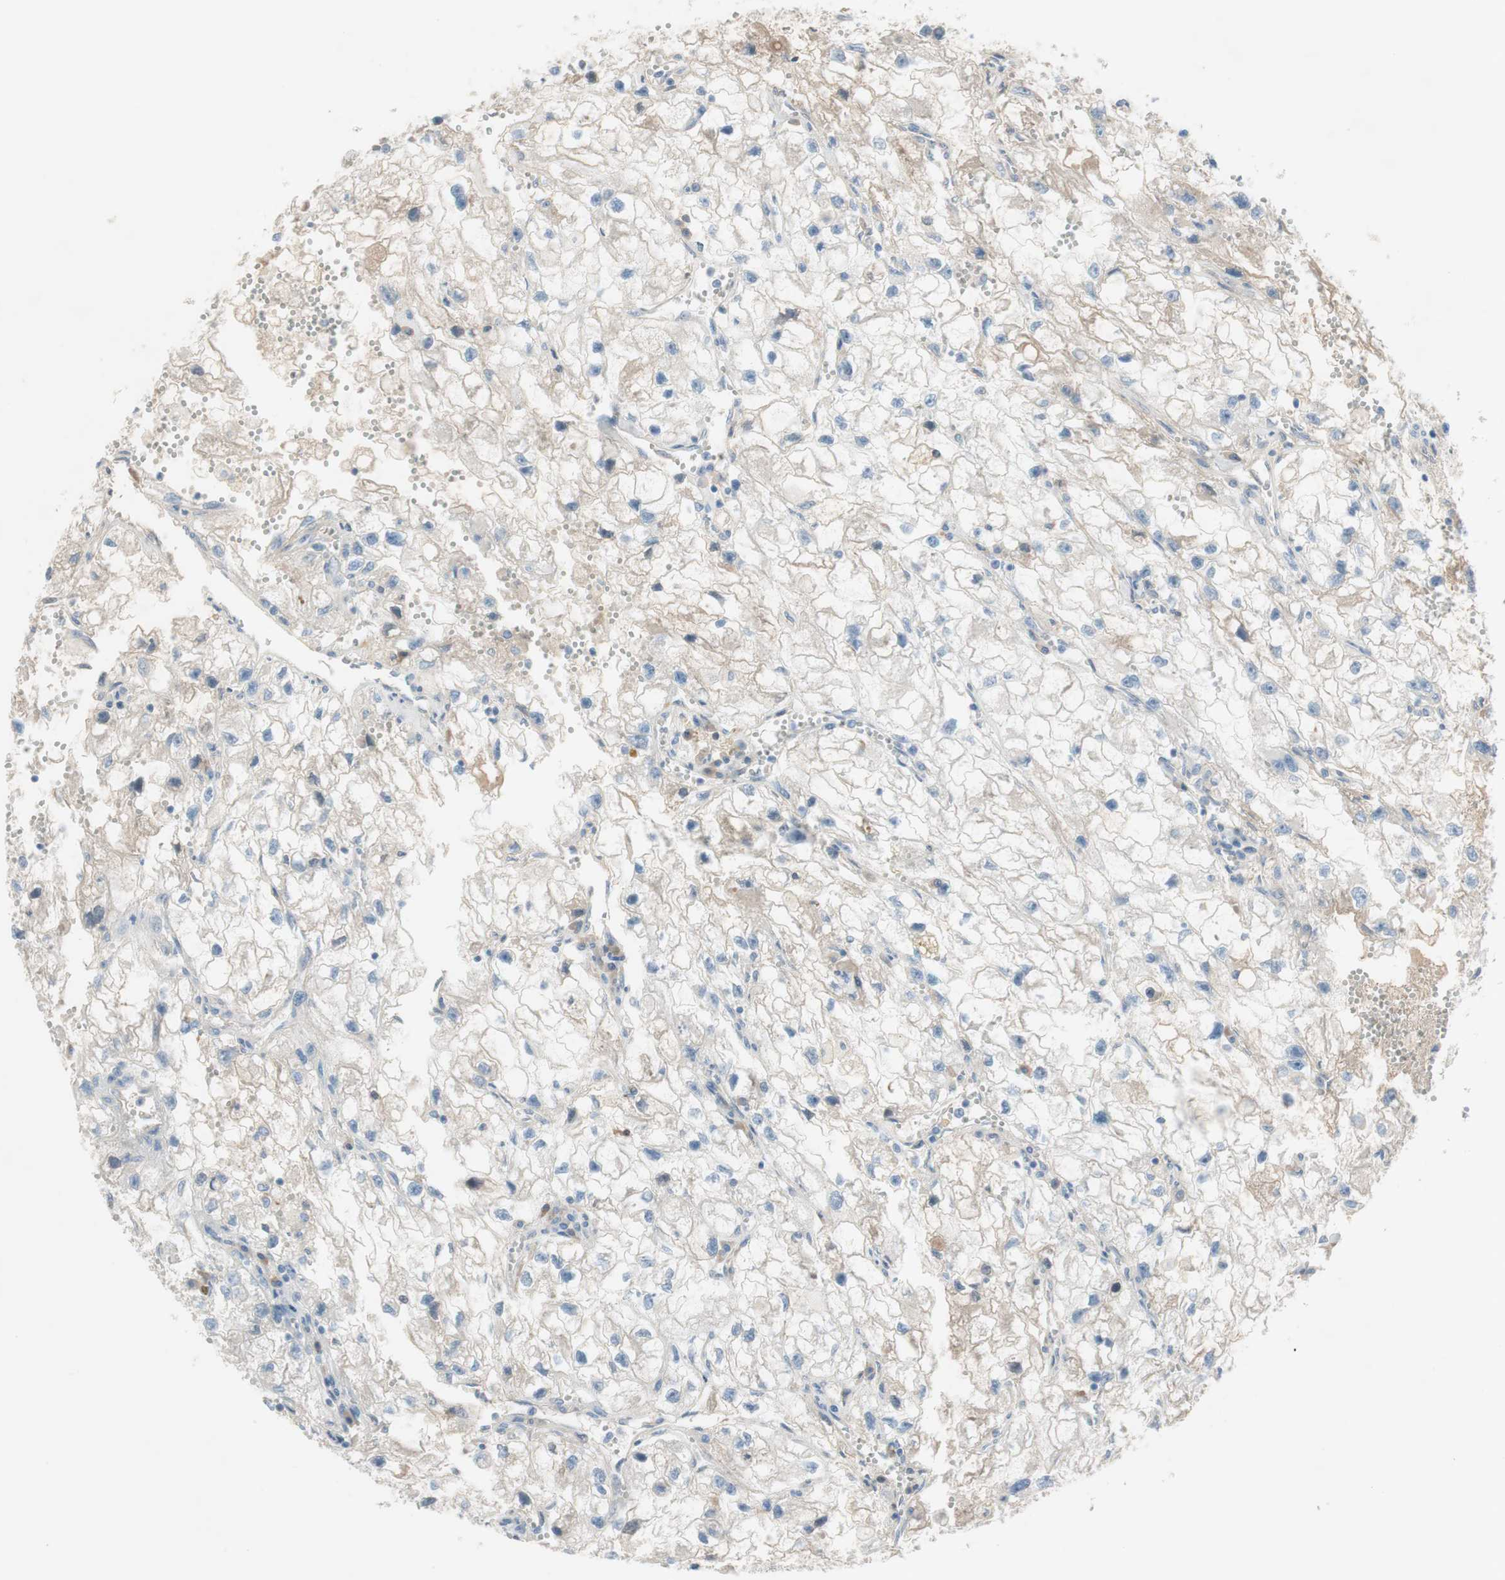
{"staining": {"intensity": "weak", "quantity": "<25%", "location": "cytoplasmic/membranous"}, "tissue": "renal cancer", "cell_type": "Tumor cells", "image_type": "cancer", "snomed": [{"axis": "morphology", "description": "Adenocarcinoma, NOS"}, {"axis": "topography", "description": "Kidney"}], "caption": "A high-resolution micrograph shows immunohistochemistry (IHC) staining of adenocarcinoma (renal), which reveals no significant positivity in tumor cells.", "gene": "FDFT1", "patient": {"sex": "female", "age": 70}}